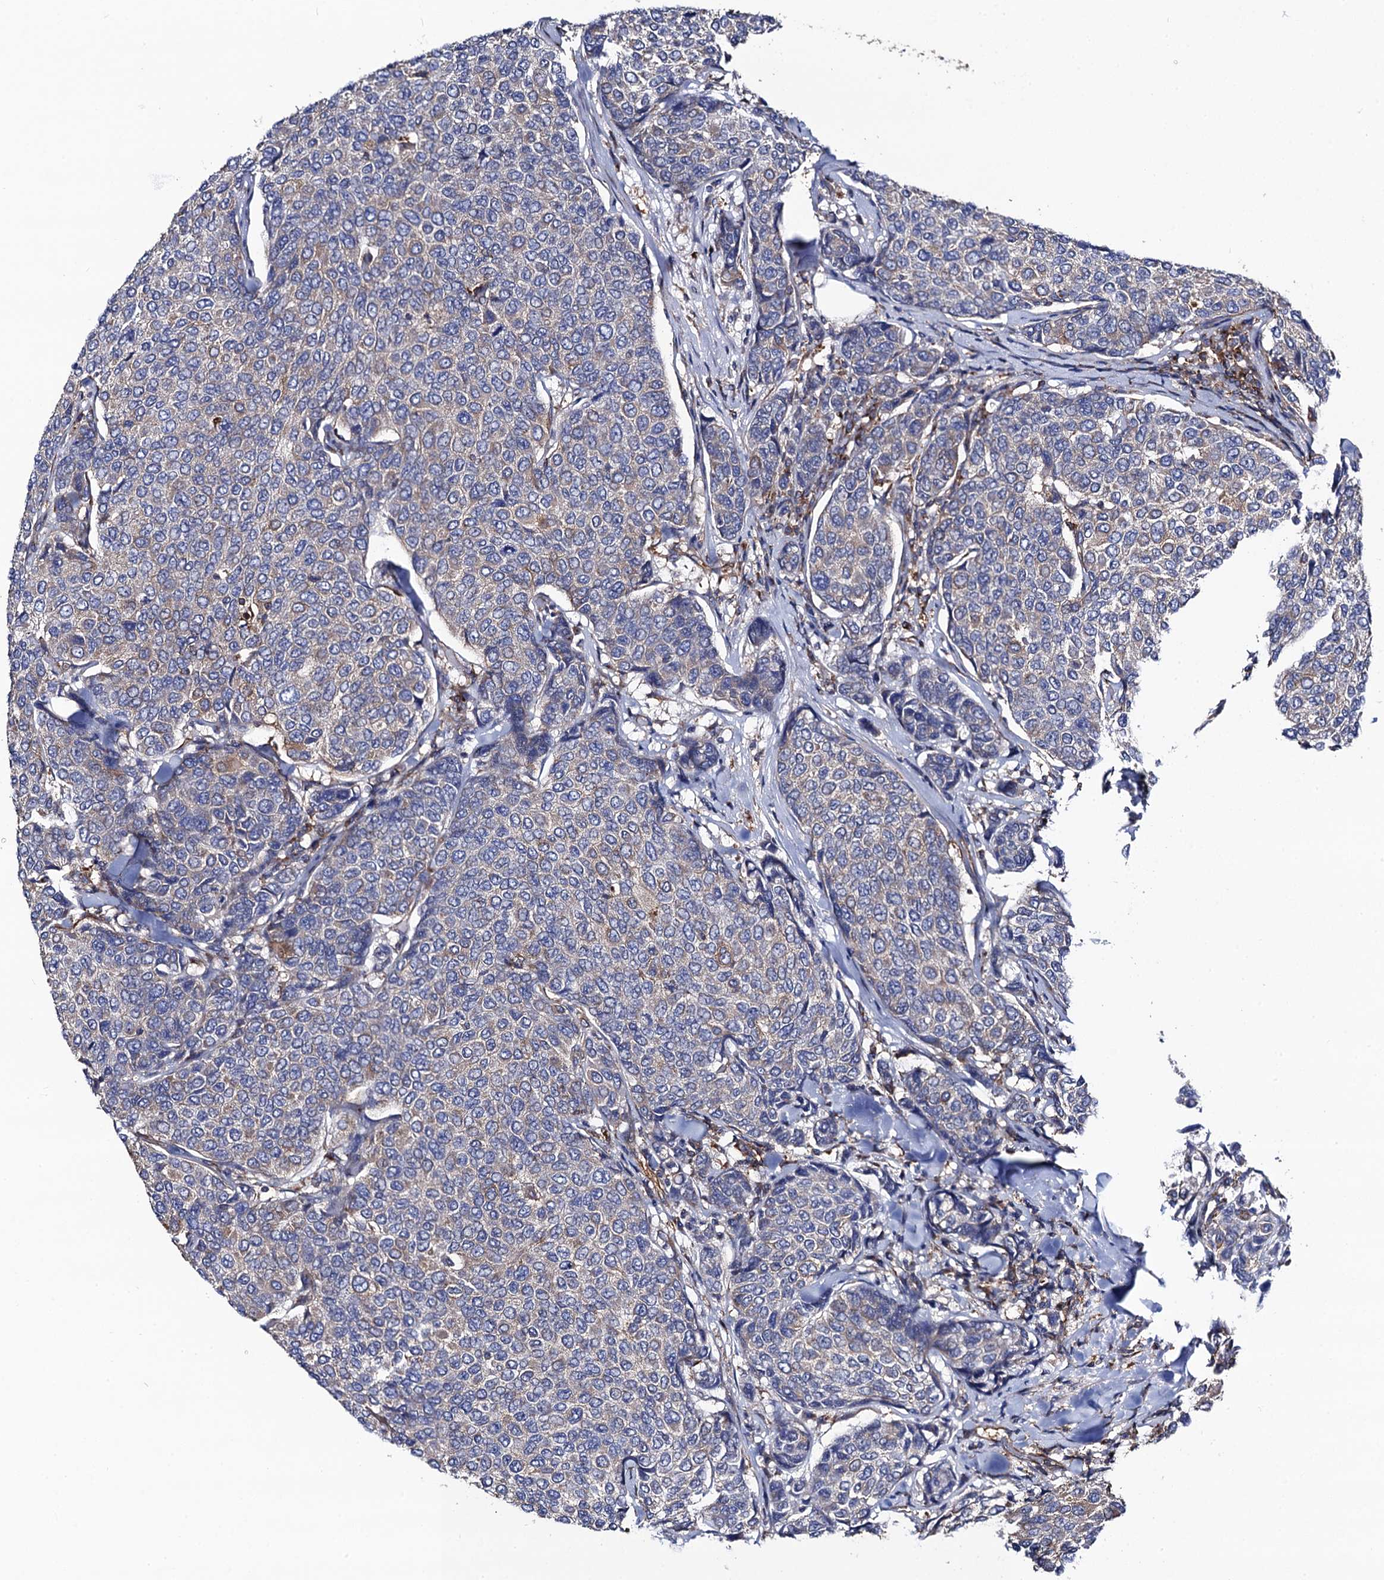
{"staining": {"intensity": "negative", "quantity": "none", "location": "none"}, "tissue": "breast cancer", "cell_type": "Tumor cells", "image_type": "cancer", "snomed": [{"axis": "morphology", "description": "Duct carcinoma"}, {"axis": "topography", "description": "Breast"}], "caption": "Immunohistochemistry (IHC) photomicrograph of breast cancer stained for a protein (brown), which exhibits no positivity in tumor cells. (DAB (3,3'-diaminobenzidine) IHC with hematoxylin counter stain).", "gene": "DYDC1", "patient": {"sex": "female", "age": 55}}